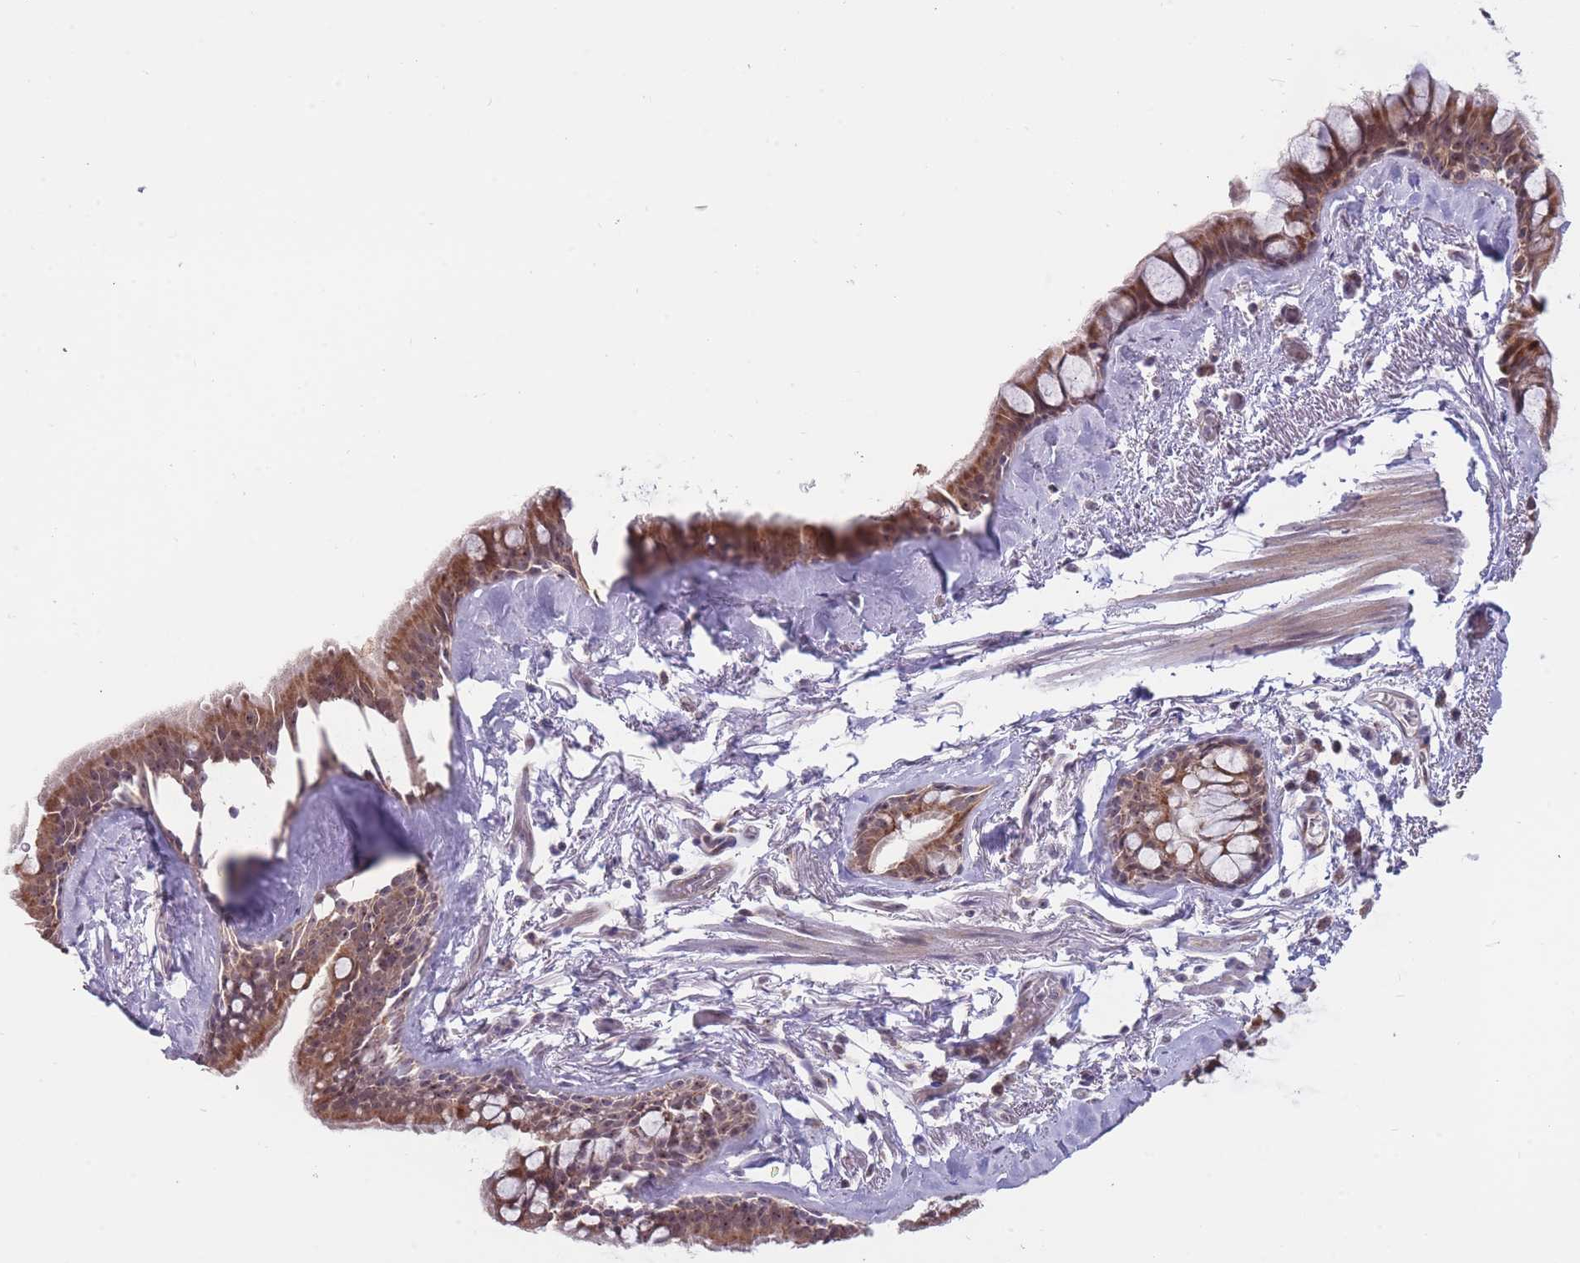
{"staining": {"intensity": "moderate", "quantity": ">75%", "location": "cytoplasmic/membranous,nuclear"}, "tissue": "bronchus", "cell_type": "Respiratory epithelial cells", "image_type": "normal", "snomed": [{"axis": "morphology", "description": "Normal tissue, NOS"}, {"axis": "topography", "description": "Cartilage tissue"}], "caption": "IHC of benign human bronchus demonstrates medium levels of moderate cytoplasmic/membranous,nuclear positivity in approximately >75% of respiratory epithelial cells. (DAB (3,3'-diaminobenzidine) = brown stain, brightfield microscopy at high magnification).", "gene": "MCIDAS", "patient": {"sex": "male", "age": 63}}